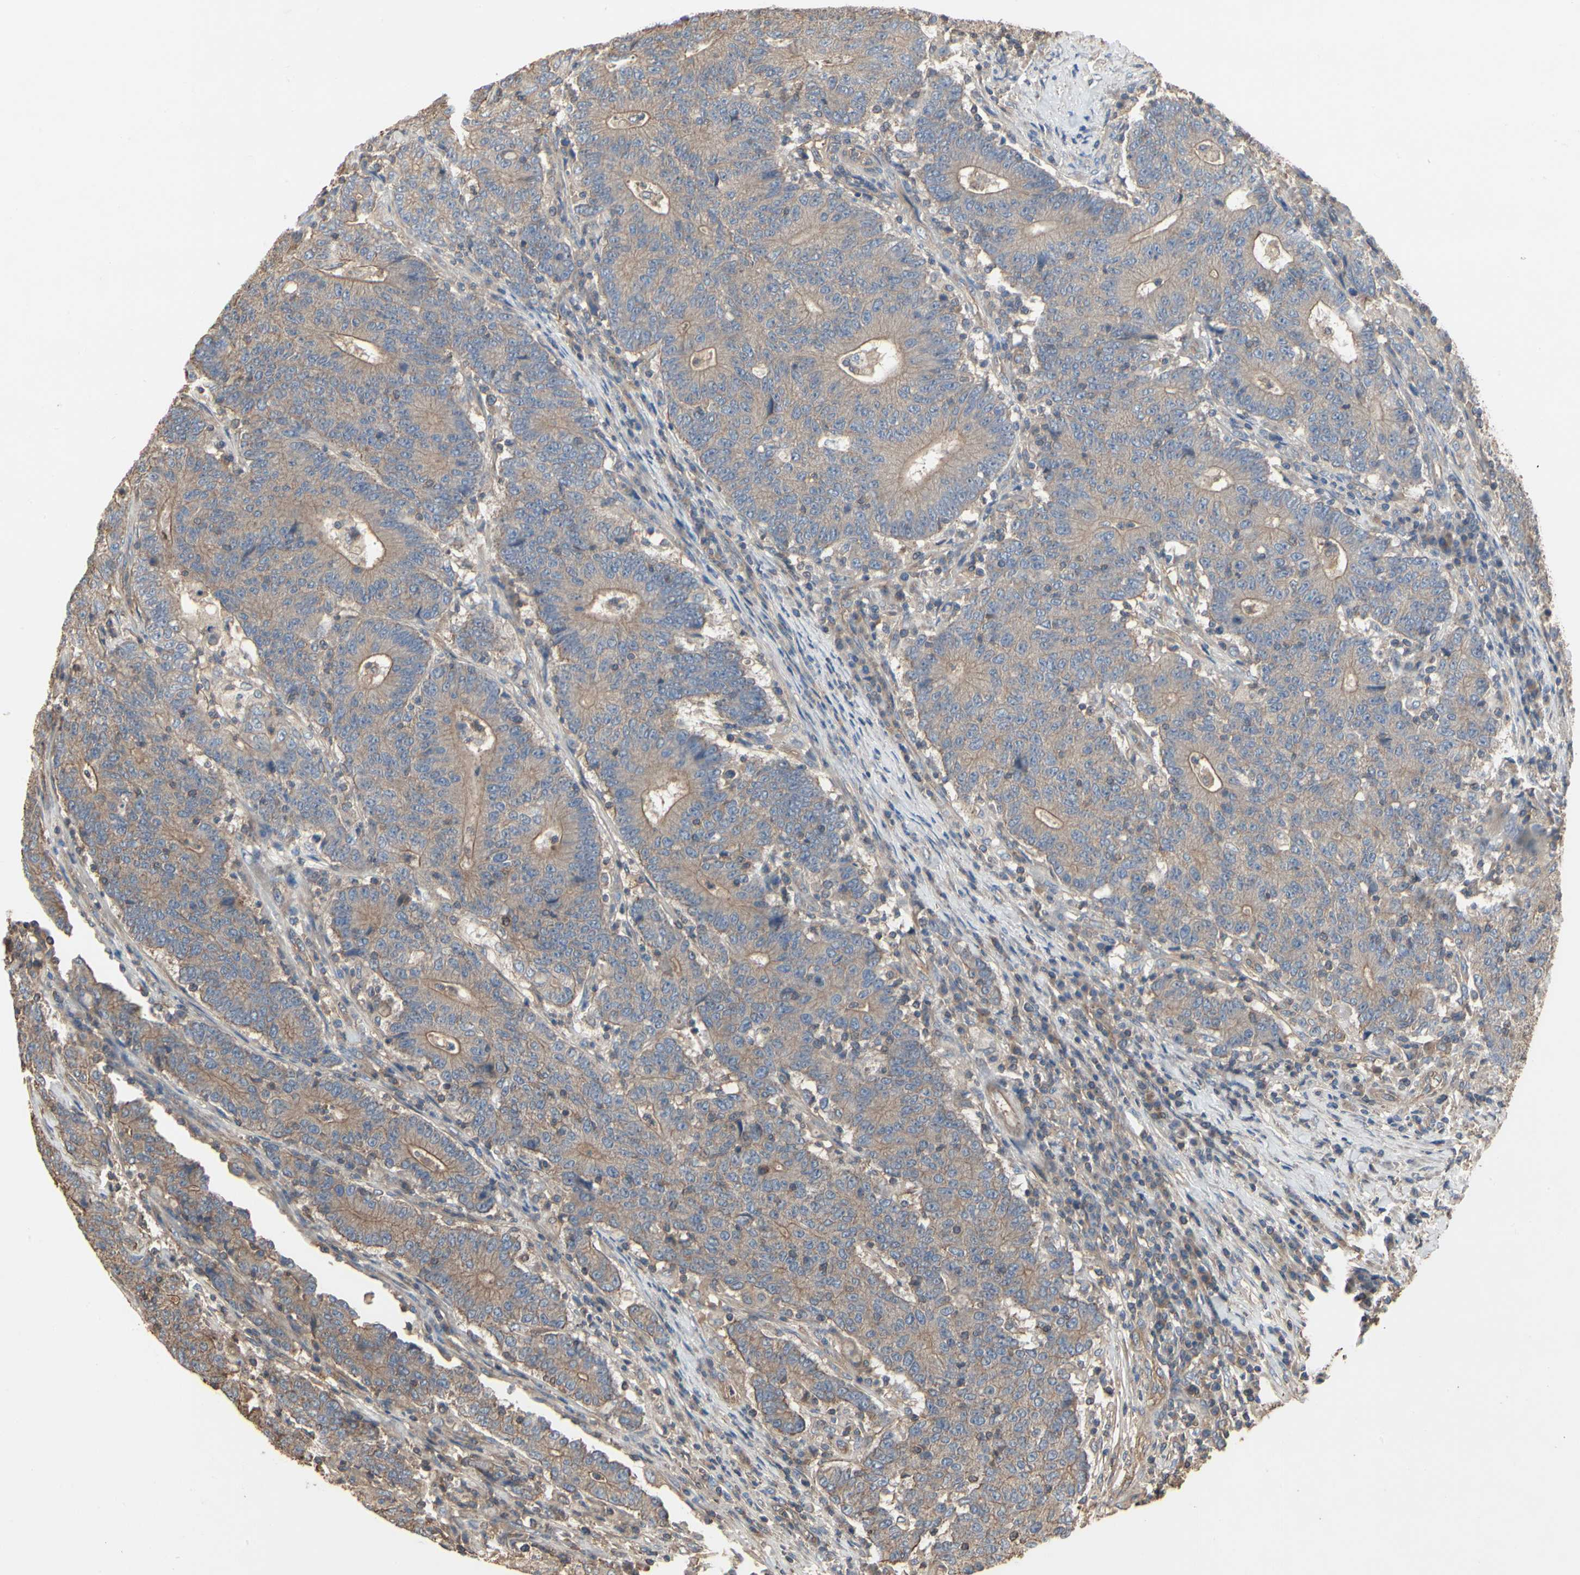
{"staining": {"intensity": "moderate", "quantity": ">75%", "location": "cytoplasmic/membranous"}, "tissue": "colorectal cancer", "cell_type": "Tumor cells", "image_type": "cancer", "snomed": [{"axis": "morphology", "description": "Normal tissue, NOS"}, {"axis": "morphology", "description": "Adenocarcinoma, NOS"}, {"axis": "topography", "description": "Colon"}], "caption": "Immunohistochemical staining of adenocarcinoma (colorectal) demonstrates medium levels of moderate cytoplasmic/membranous protein expression in about >75% of tumor cells.", "gene": "PDZK1", "patient": {"sex": "female", "age": 75}}